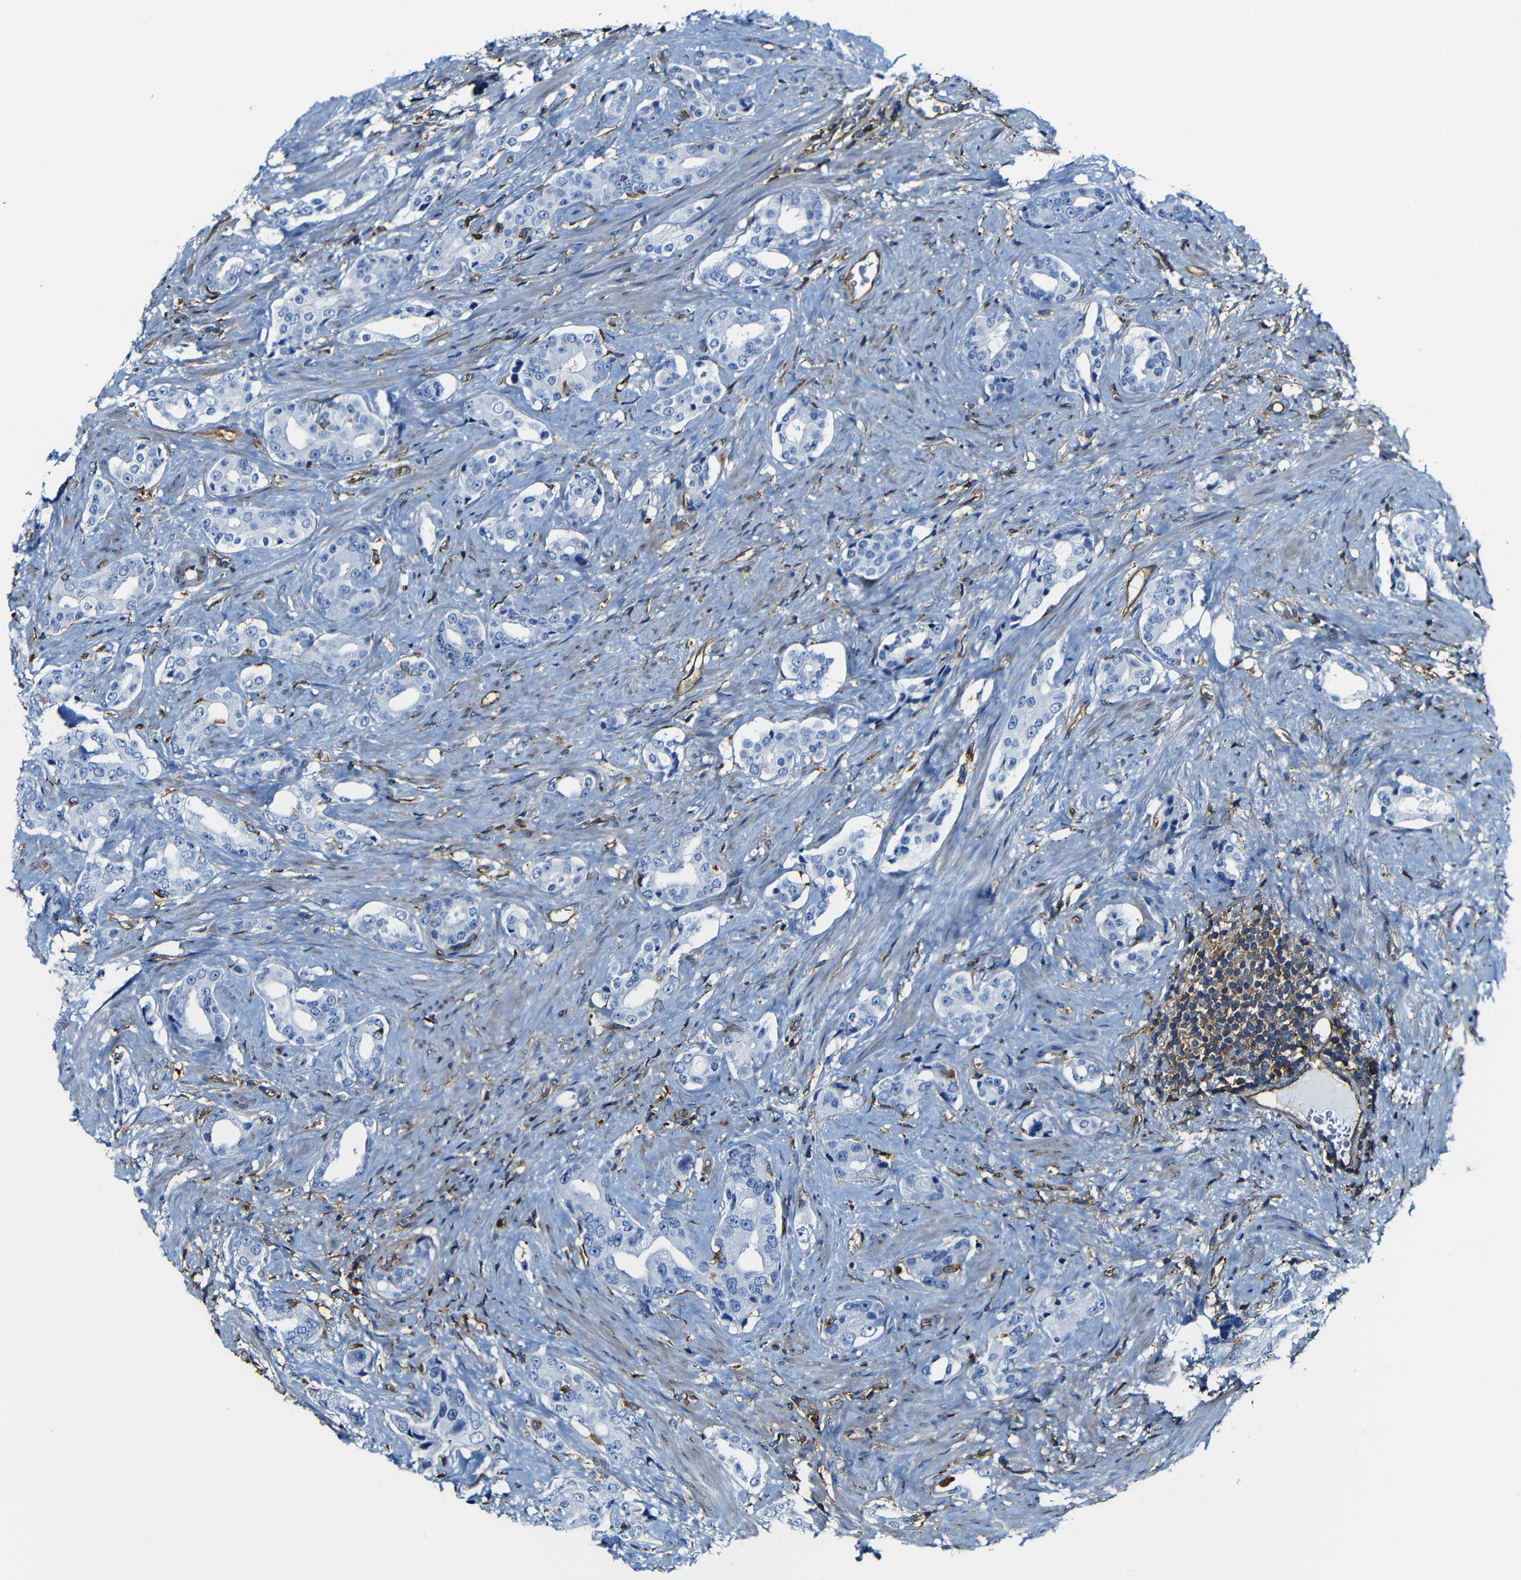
{"staining": {"intensity": "negative", "quantity": "none", "location": "none"}, "tissue": "prostate cancer", "cell_type": "Tumor cells", "image_type": "cancer", "snomed": [{"axis": "morphology", "description": "Adenocarcinoma, High grade"}, {"axis": "topography", "description": "Prostate"}], "caption": "This is a micrograph of immunohistochemistry (IHC) staining of prostate cancer, which shows no expression in tumor cells.", "gene": "MSN", "patient": {"sex": "male", "age": 71}}